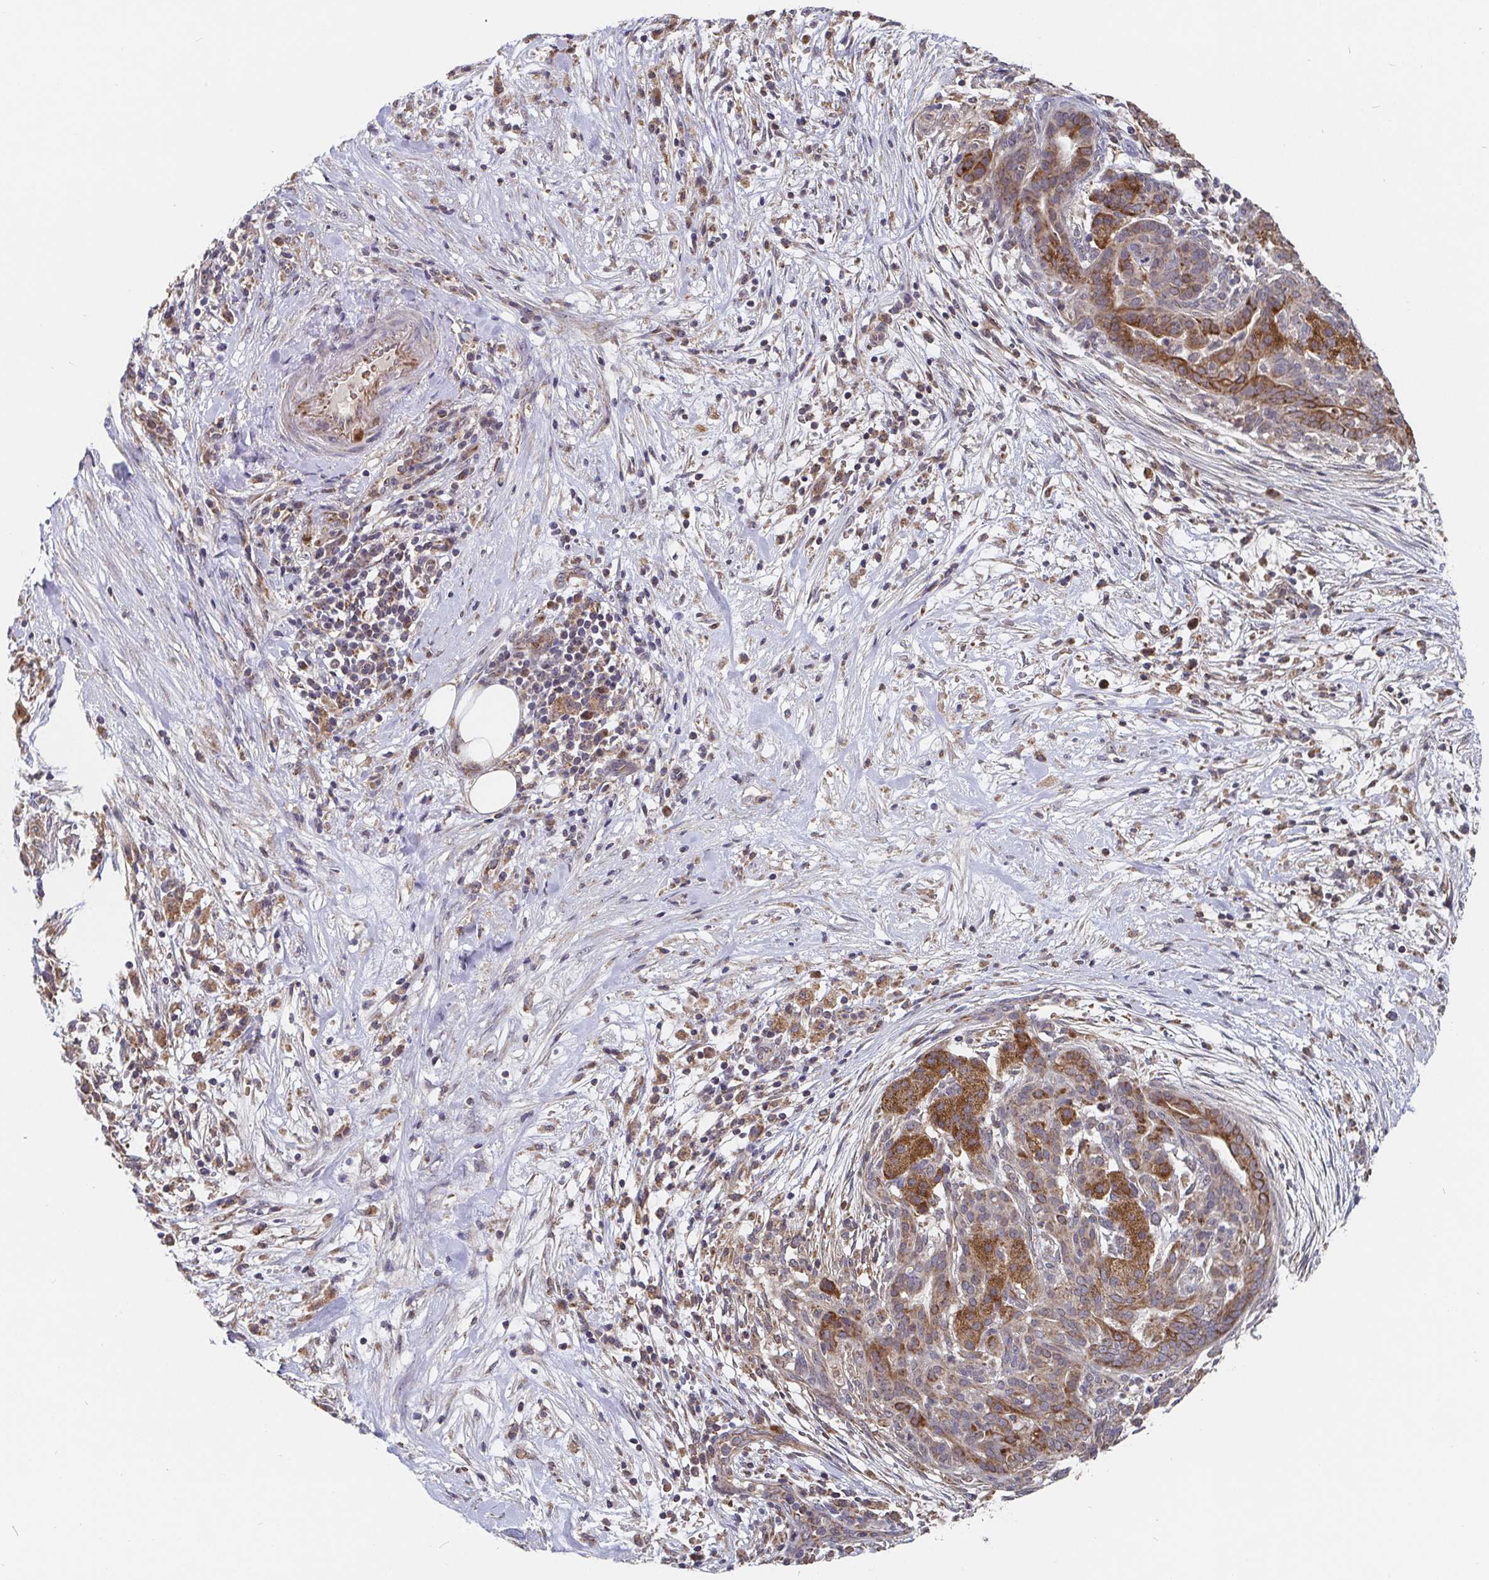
{"staining": {"intensity": "strong", "quantity": "25%-75%", "location": "cytoplasmic/membranous"}, "tissue": "pancreatic cancer", "cell_type": "Tumor cells", "image_type": "cancer", "snomed": [{"axis": "morphology", "description": "Adenocarcinoma, NOS"}, {"axis": "topography", "description": "Pancreas"}], "caption": "High-magnification brightfield microscopy of adenocarcinoma (pancreatic) stained with DAB (brown) and counterstained with hematoxylin (blue). tumor cells exhibit strong cytoplasmic/membranous expression is seen in about25%-75% of cells.", "gene": "PDF", "patient": {"sex": "male", "age": 44}}